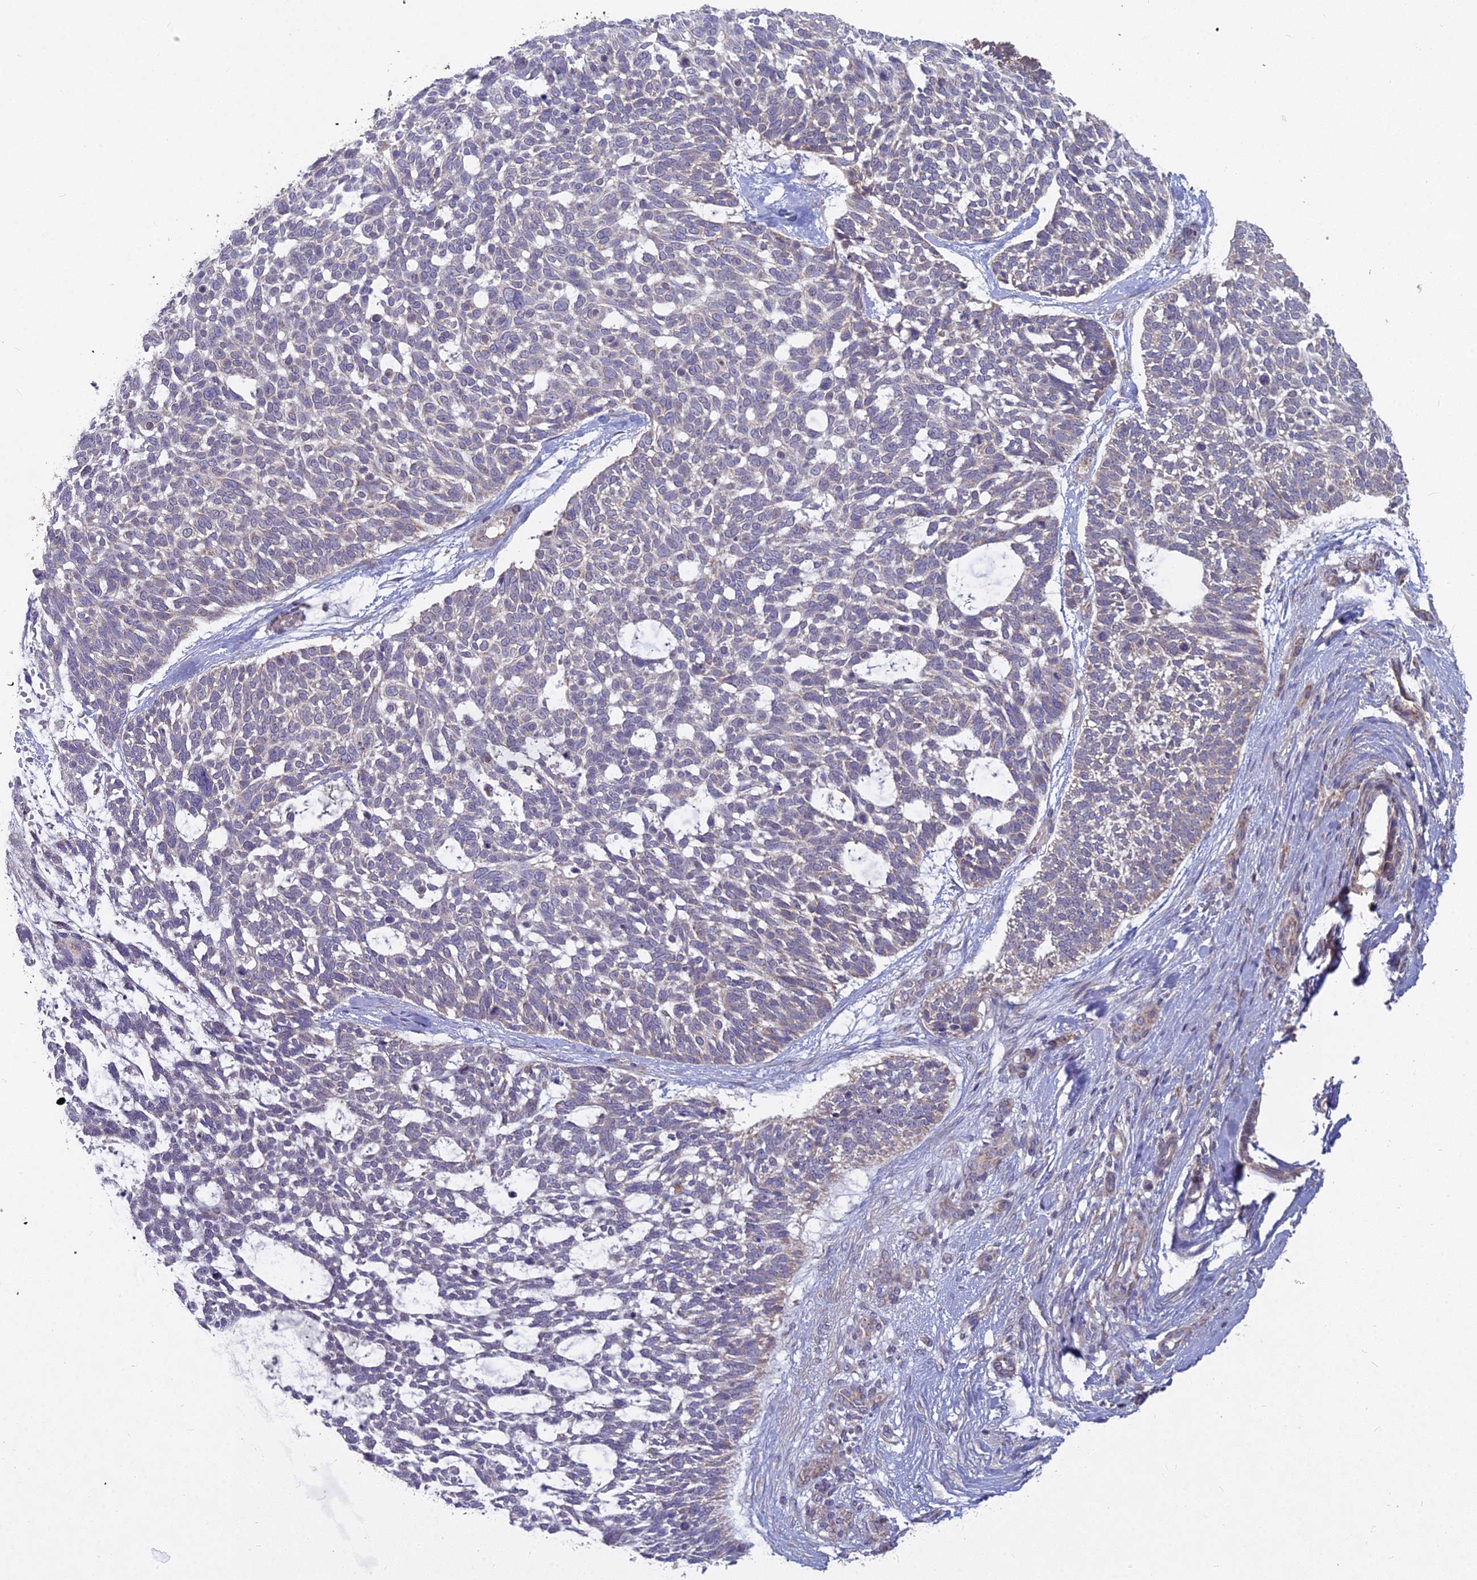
{"staining": {"intensity": "negative", "quantity": "none", "location": "none"}, "tissue": "skin cancer", "cell_type": "Tumor cells", "image_type": "cancer", "snomed": [{"axis": "morphology", "description": "Basal cell carcinoma"}, {"axis": "topography", "description": "Skin"}], "caption": "Immunohistochemistry of skin basal cell carcinoma reveals no positivity in tumor cells.", "gene": "MICU2", "patient": {"sex": "male", "age": 88}}